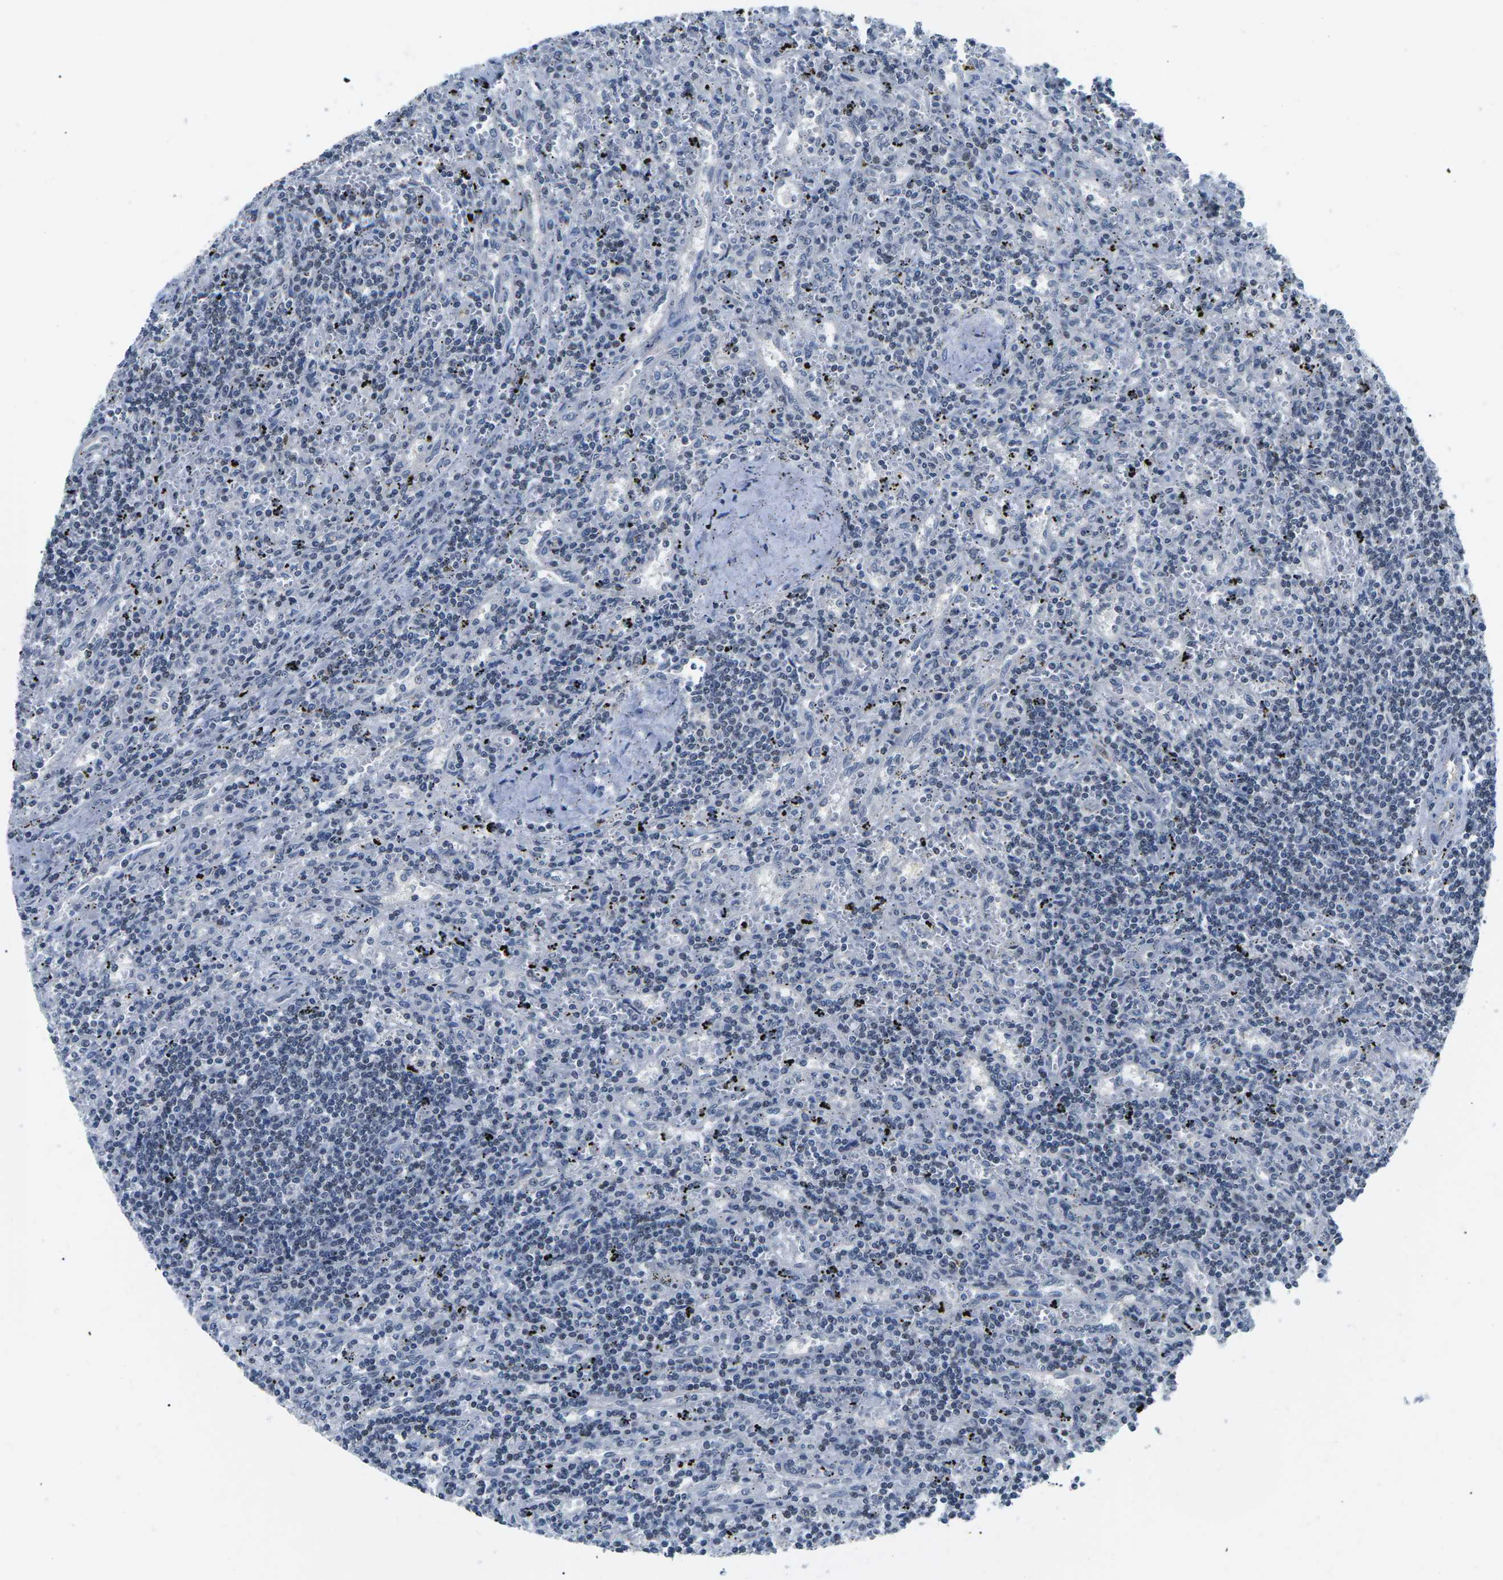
{"staining": {"intensity": "negative", "quantity": "none", "location": "none"}, "tissue": "lymphoma", "cell_type": "Tumor cells", "image_type": "cancer", "snomed": [{"axis": "morphology", "description": "Malignant lymphoma, non-Hodgkin's type, Low grade"}, {"axis": "topography", "description": "Spleen"}], "caption": "Immunohistochemistry histopathology image of neoplastic tissue: human lymphoma stained with DAB (3,3'-diaminobenzidine) exhibits no significant protein staining in tumor cells.", "gene": "NSRP1", "patient": {"sex": "male", "age": 76}}